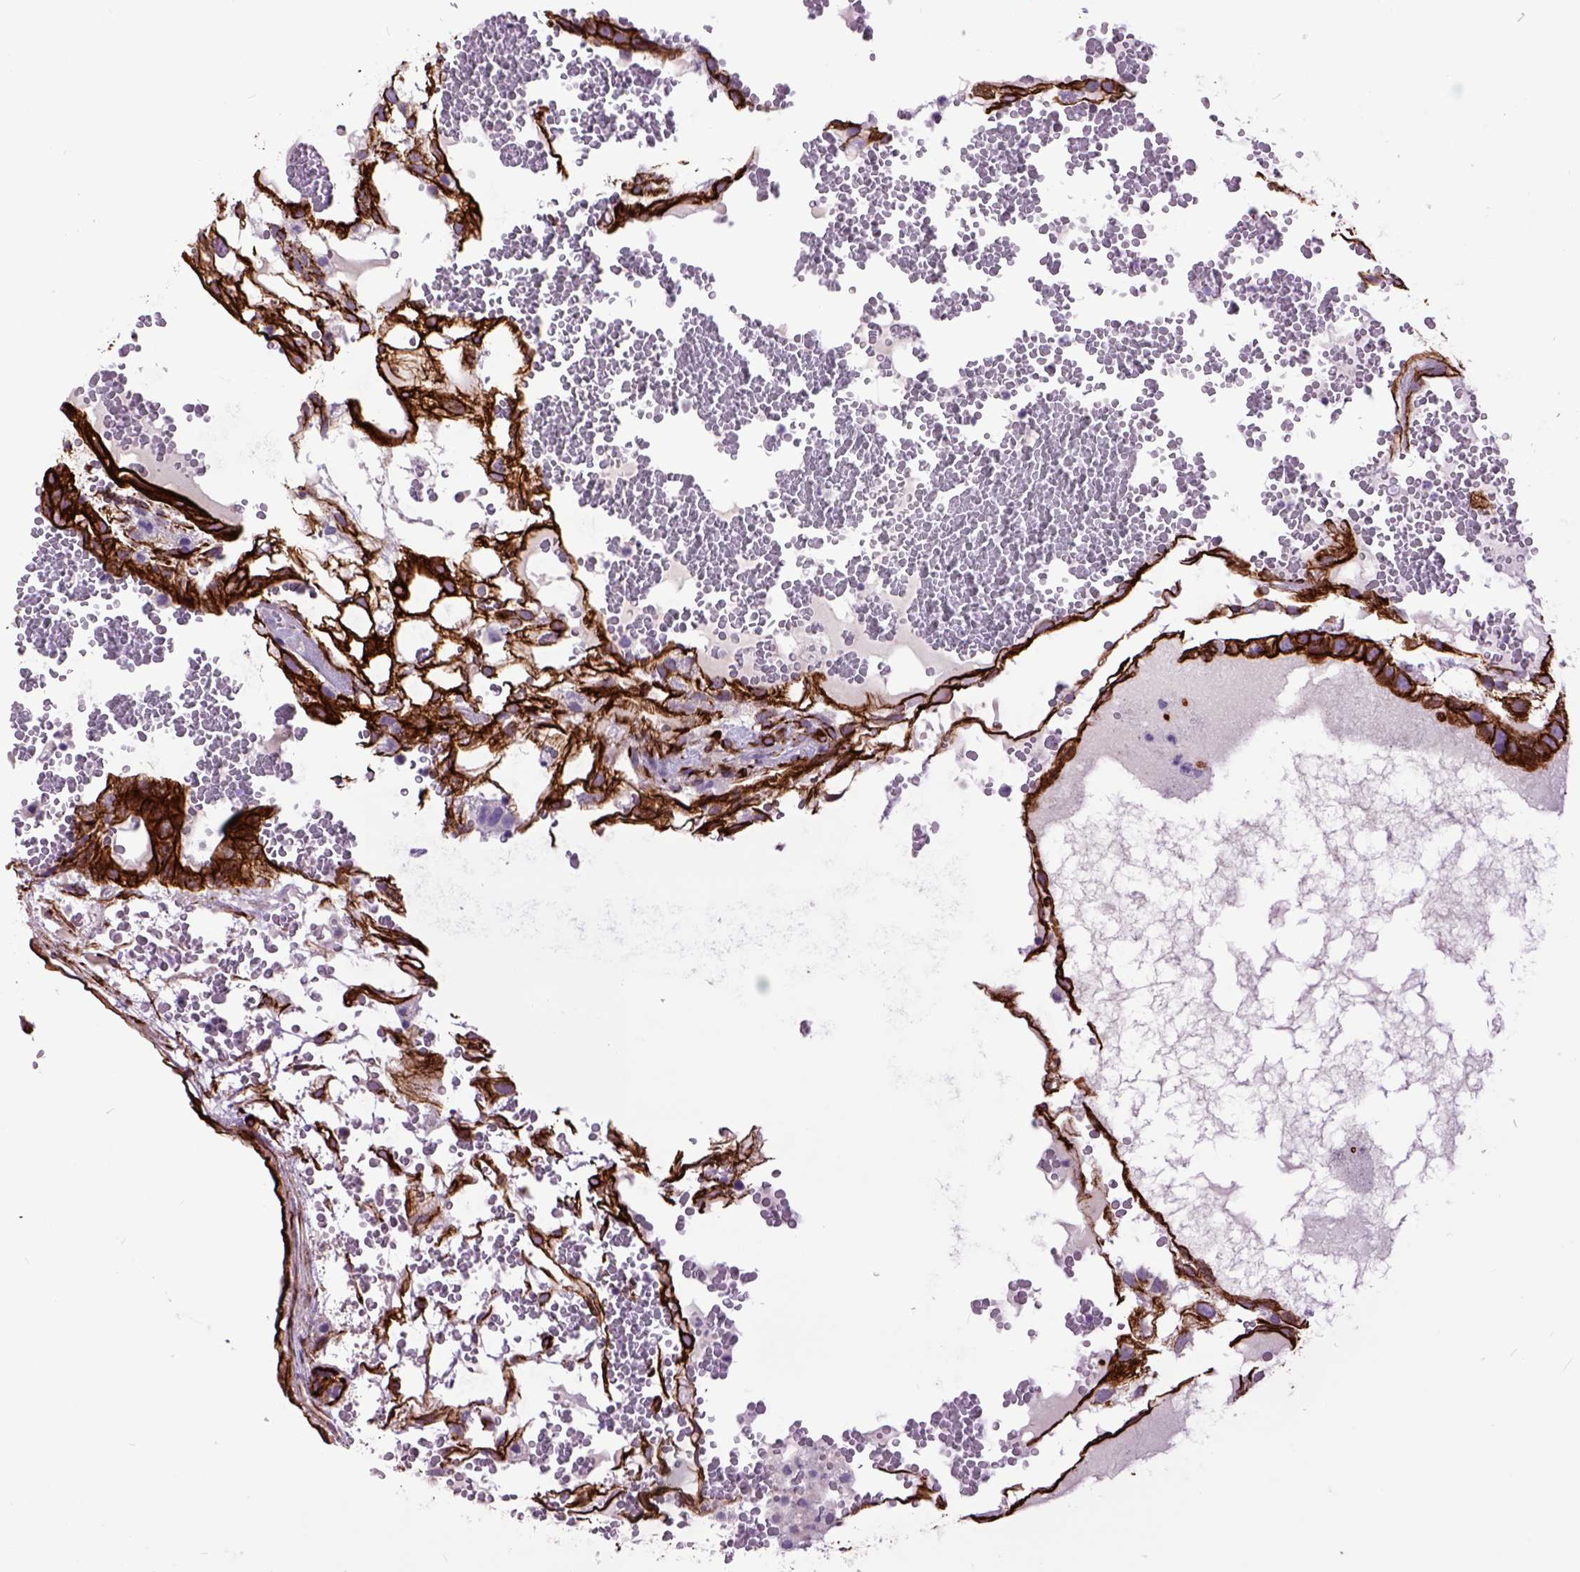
{"staining": {"intensity": "strong", "quantity": ">75%", "location": "cytoplasmic/membranous"}, "tissue": "testis cancer", "cell_type": "Tumor cells", "image_type": "cancer", "snomed": [{"axis": "morphology", "description": "Normal tissue, NOS"}, {"axis": "morphology", "description": "Carcinoma, Embryonal, NOS"}, {"axis": "topography", "description": "Testis"}], "caption": "Approximately >75% of tumor cells in human testis cancer show strong cytoplasmic/membranous protein expression as visualized by brown immunohistochemical staining.", "gene": "RAB25", "patient": {"sex": "male", "age": 32}}